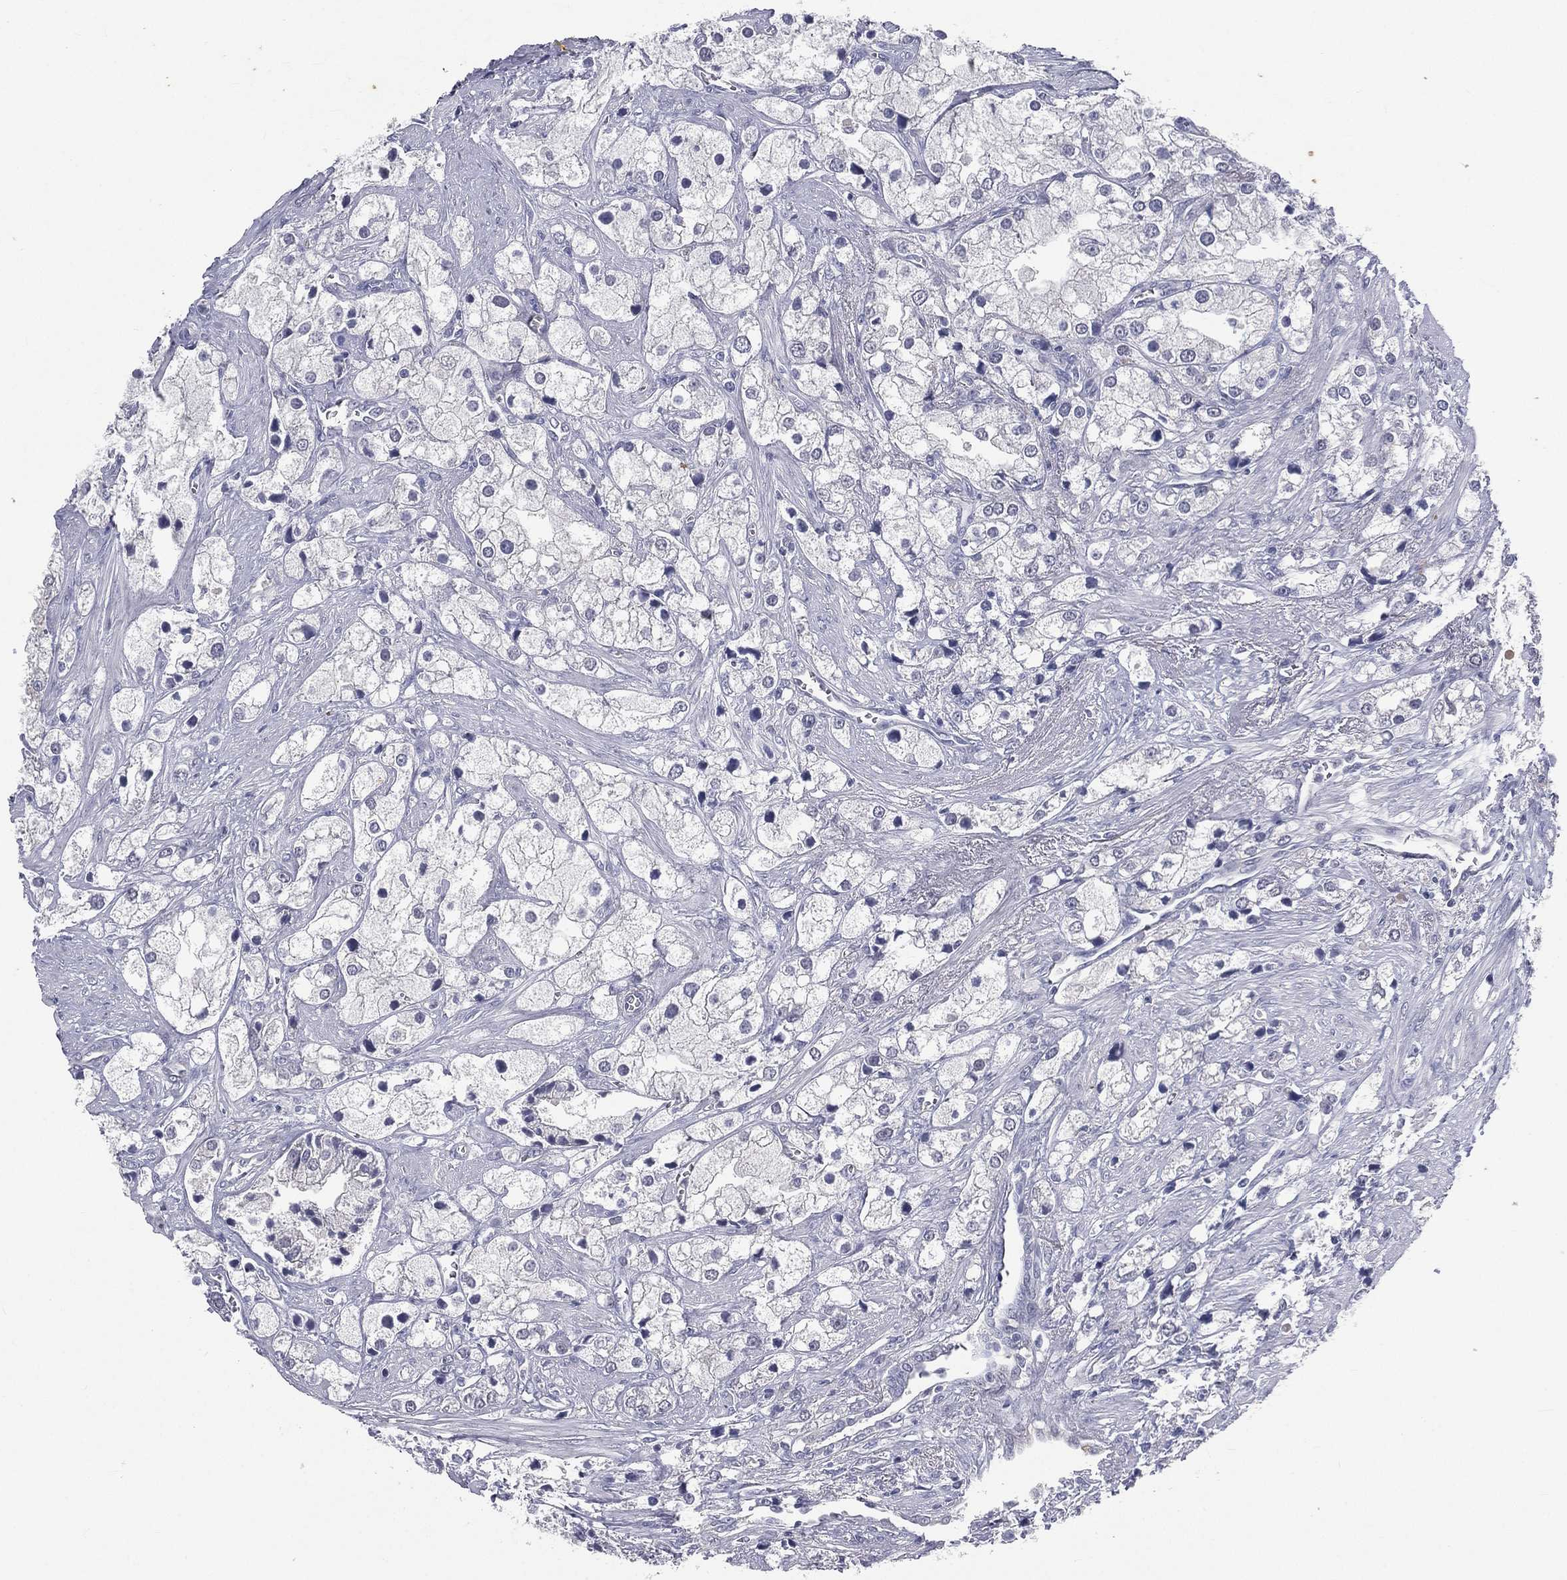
{"staining": {"intensity": "negative", "quantity": "none", "location": "none"}, "tissue": "prostate cancer", "cell_type": "Tumor cells", "image_type": "cancer", "snomed": [{"axis": "morphology", "description": "Adenocarcinoma, NOS"}, {"axis": "topography", "description": "Prostate and seminal vesicle, NOS"}, {"axis": "topography", "description": "Prostate"}], "caption": "DAB (3,3'-diaminobenzidine) immunohistochemical staining of prostate cancer demonstrates no significant staining in tumor cells.", "gene": "IFT27", "patient": {"sex": "male", "age": 79}}